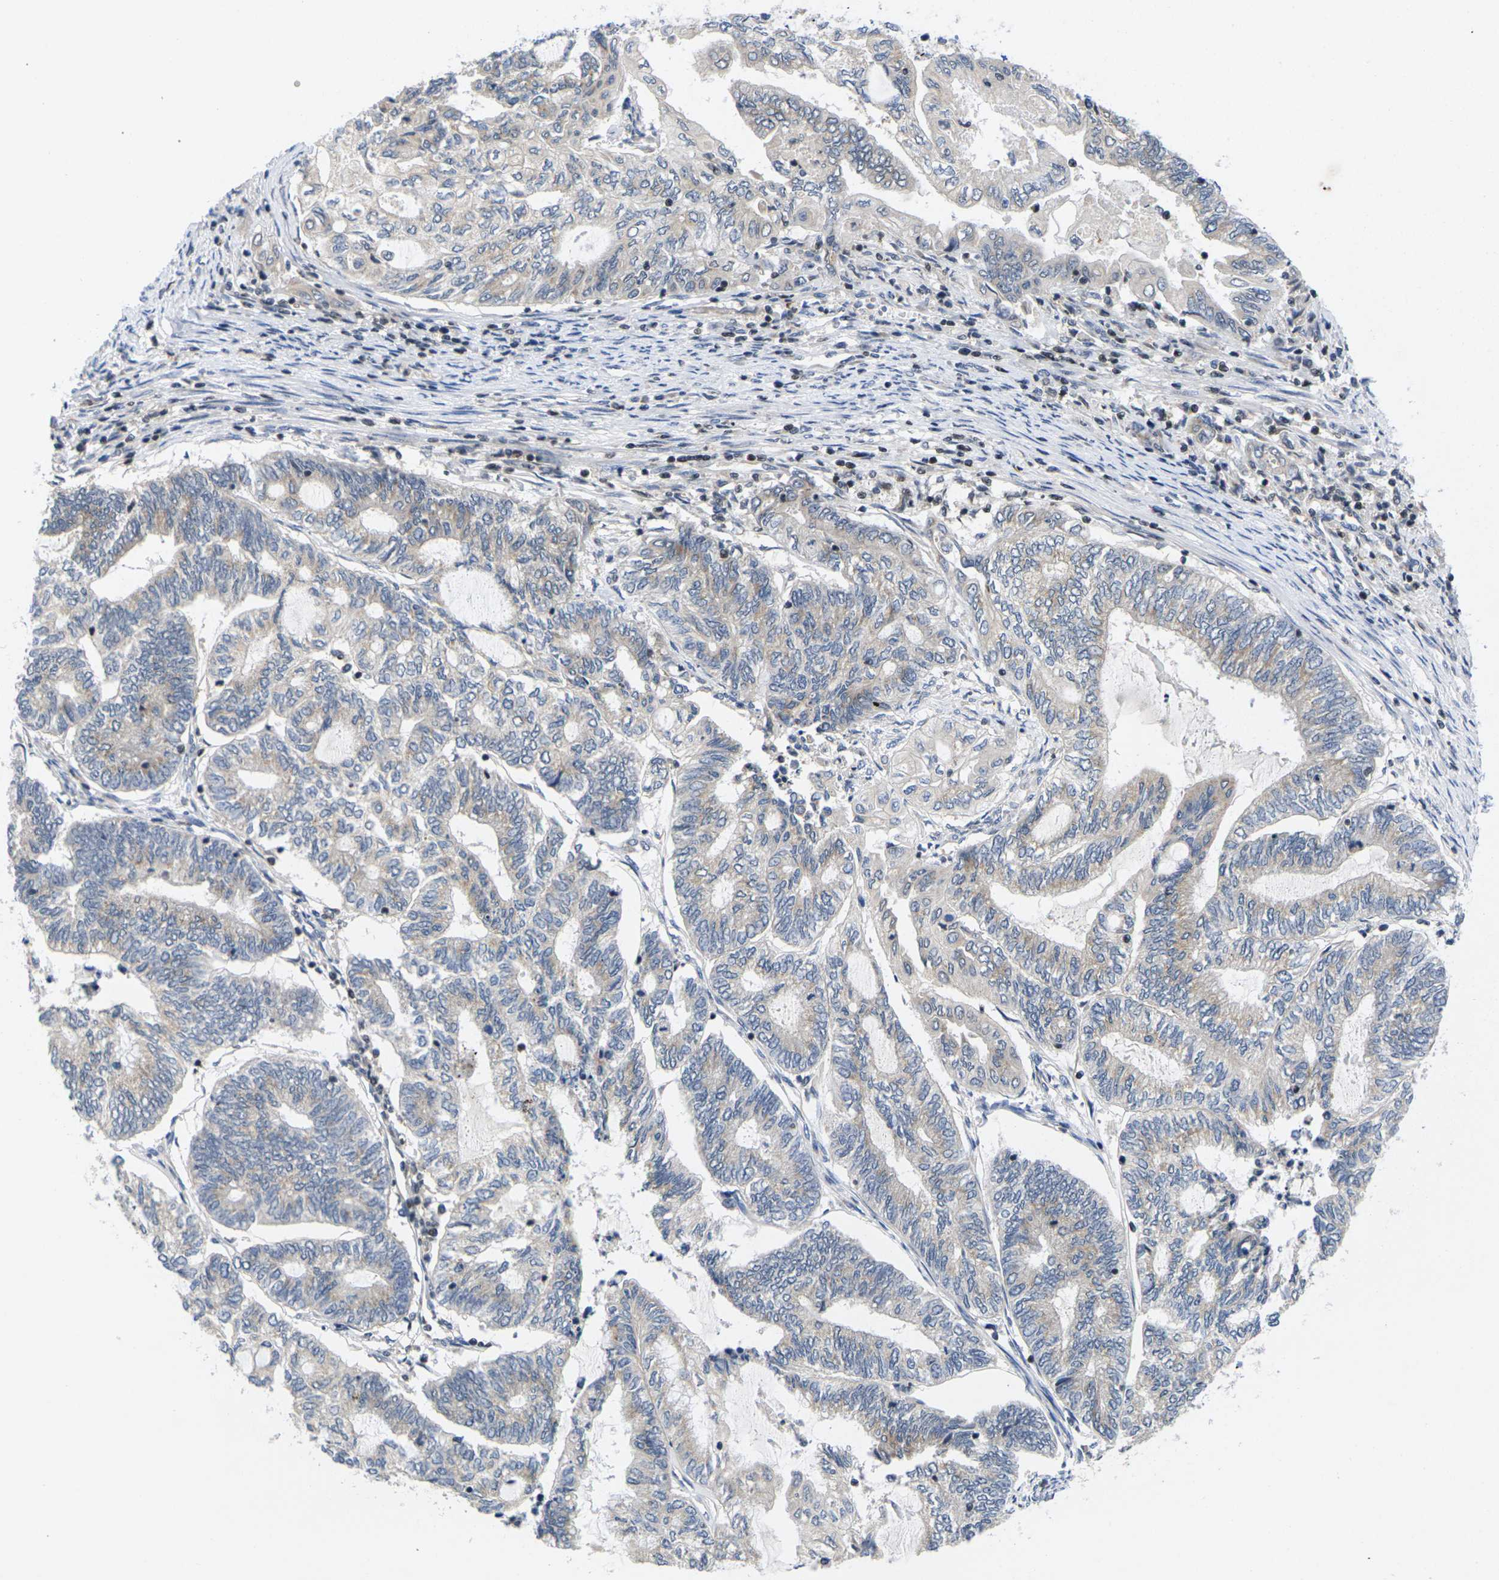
{"staining": {"intensity": "weak", "quantity": "<25%", "location": "cytoplasmic/membranous"}, "tissue": "endometrial cancer", "cell_type": "Tumor cells", "image_type": "cancer", "snomed": [{"axis": "morphology", "description": "Adenocarcinoma, NOS"}, {"axis": "topography", "description": "Uterus"}, {"axis": "topography", "description": "Endometrium"}], "caption": "Human endometrial adenocarcinoma stained for a protein using immunohistochemistry shows no staining in tumor cells.", "gene": "IKZF1", "patient": {"sex": "female", "age": 70}}